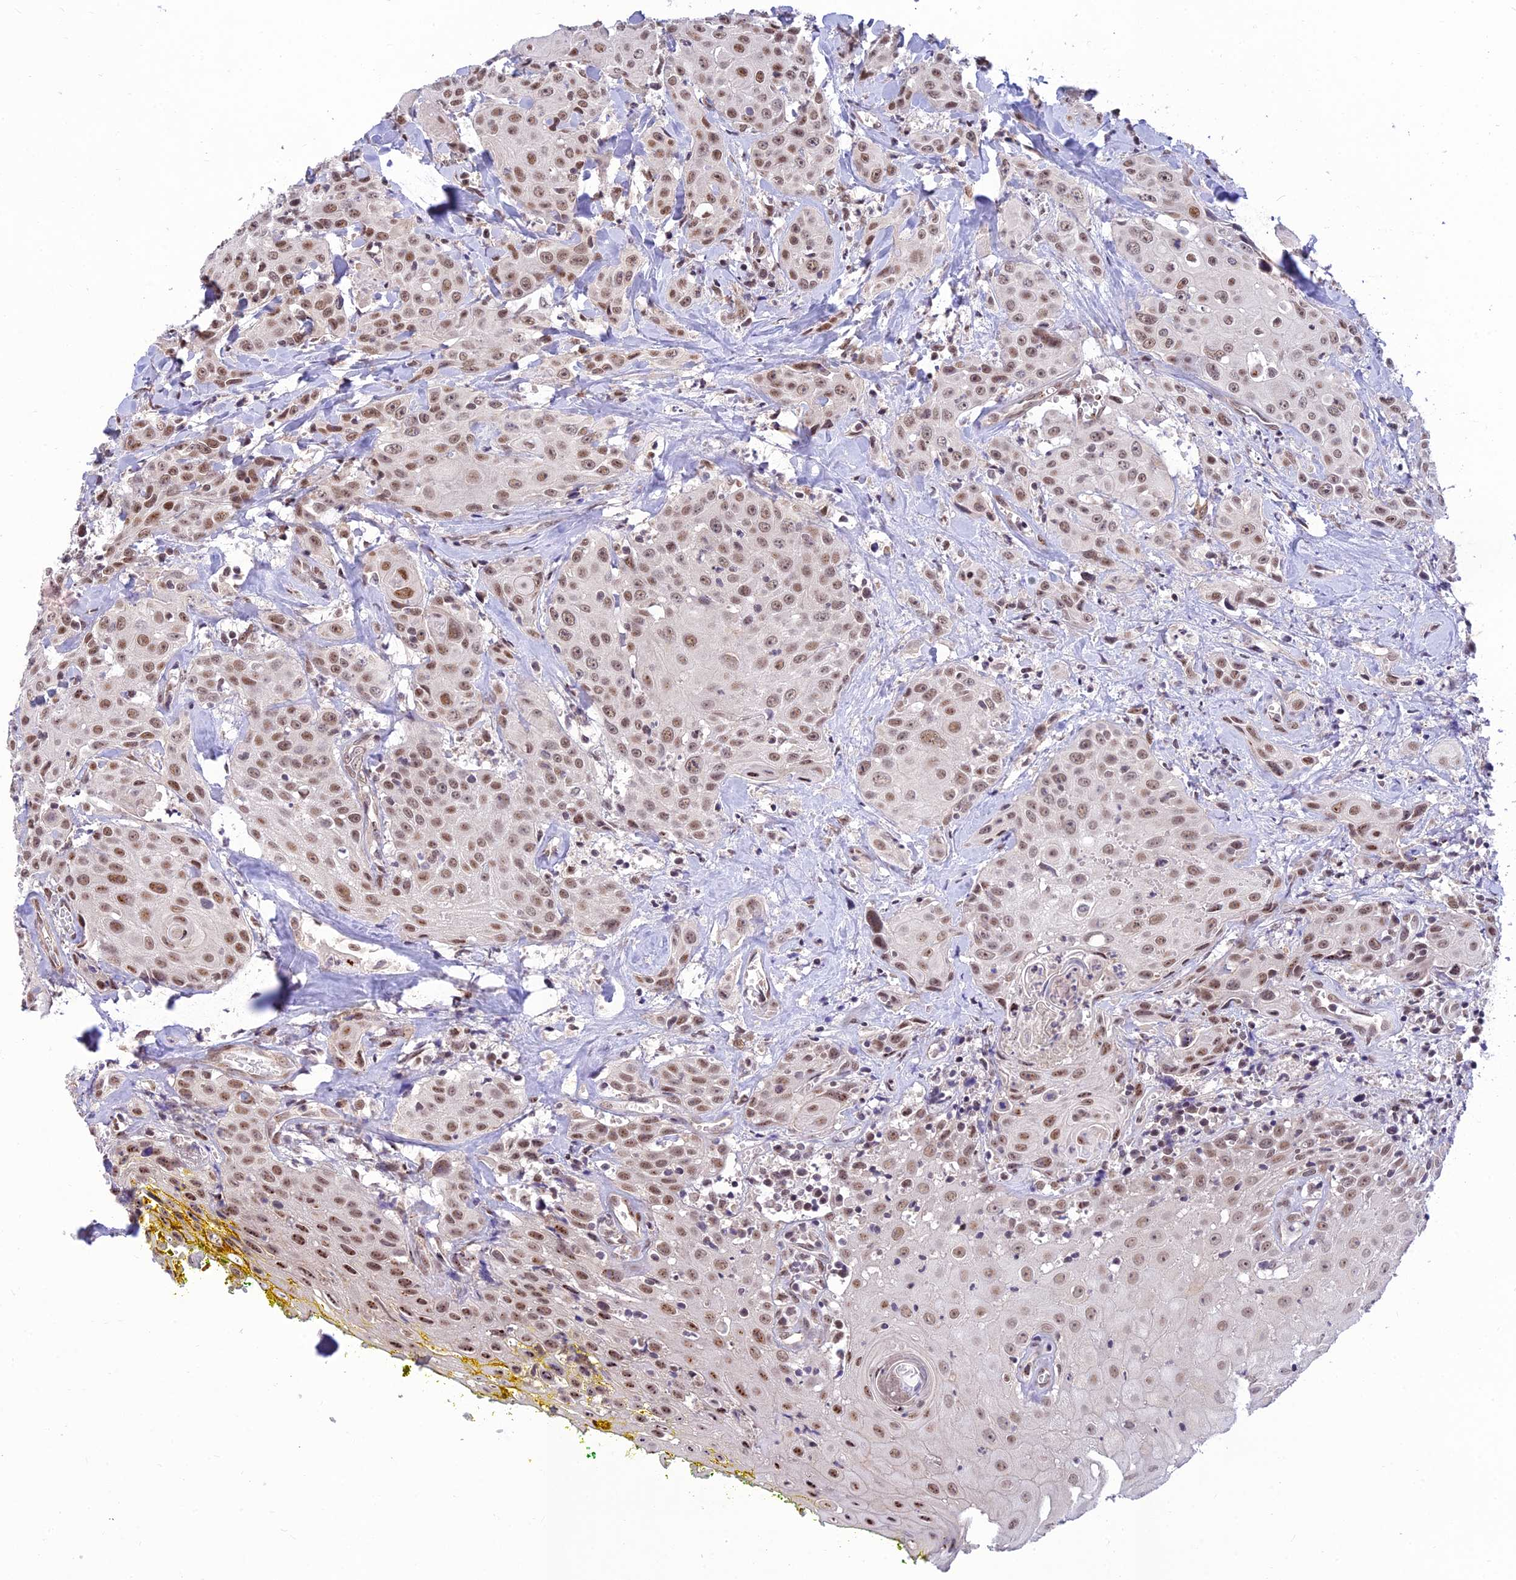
{"staining": {"intensity": "moderate", "quantity": ">75%", "location": "nuclear"}, "tissue": "head and neck cancer", "cell_type": "Tumor cells", "image_type": "cancer", "snomed": [{"axis": "morphology", "description": "Squamous cell carcinoma, NOS"}, {"axis": "topography", "description": "Oral tissue"}, {"axis": "topography", "description": "Head-Neck"}], "caption": "Tumor cells display medium levels of moderate nuclear positivity in approximately >75% of cells in head and neck cancer (squamous cell carcinoma).", "gene": "MICOS13", "patient": {"sex": "female", "age": 82}}